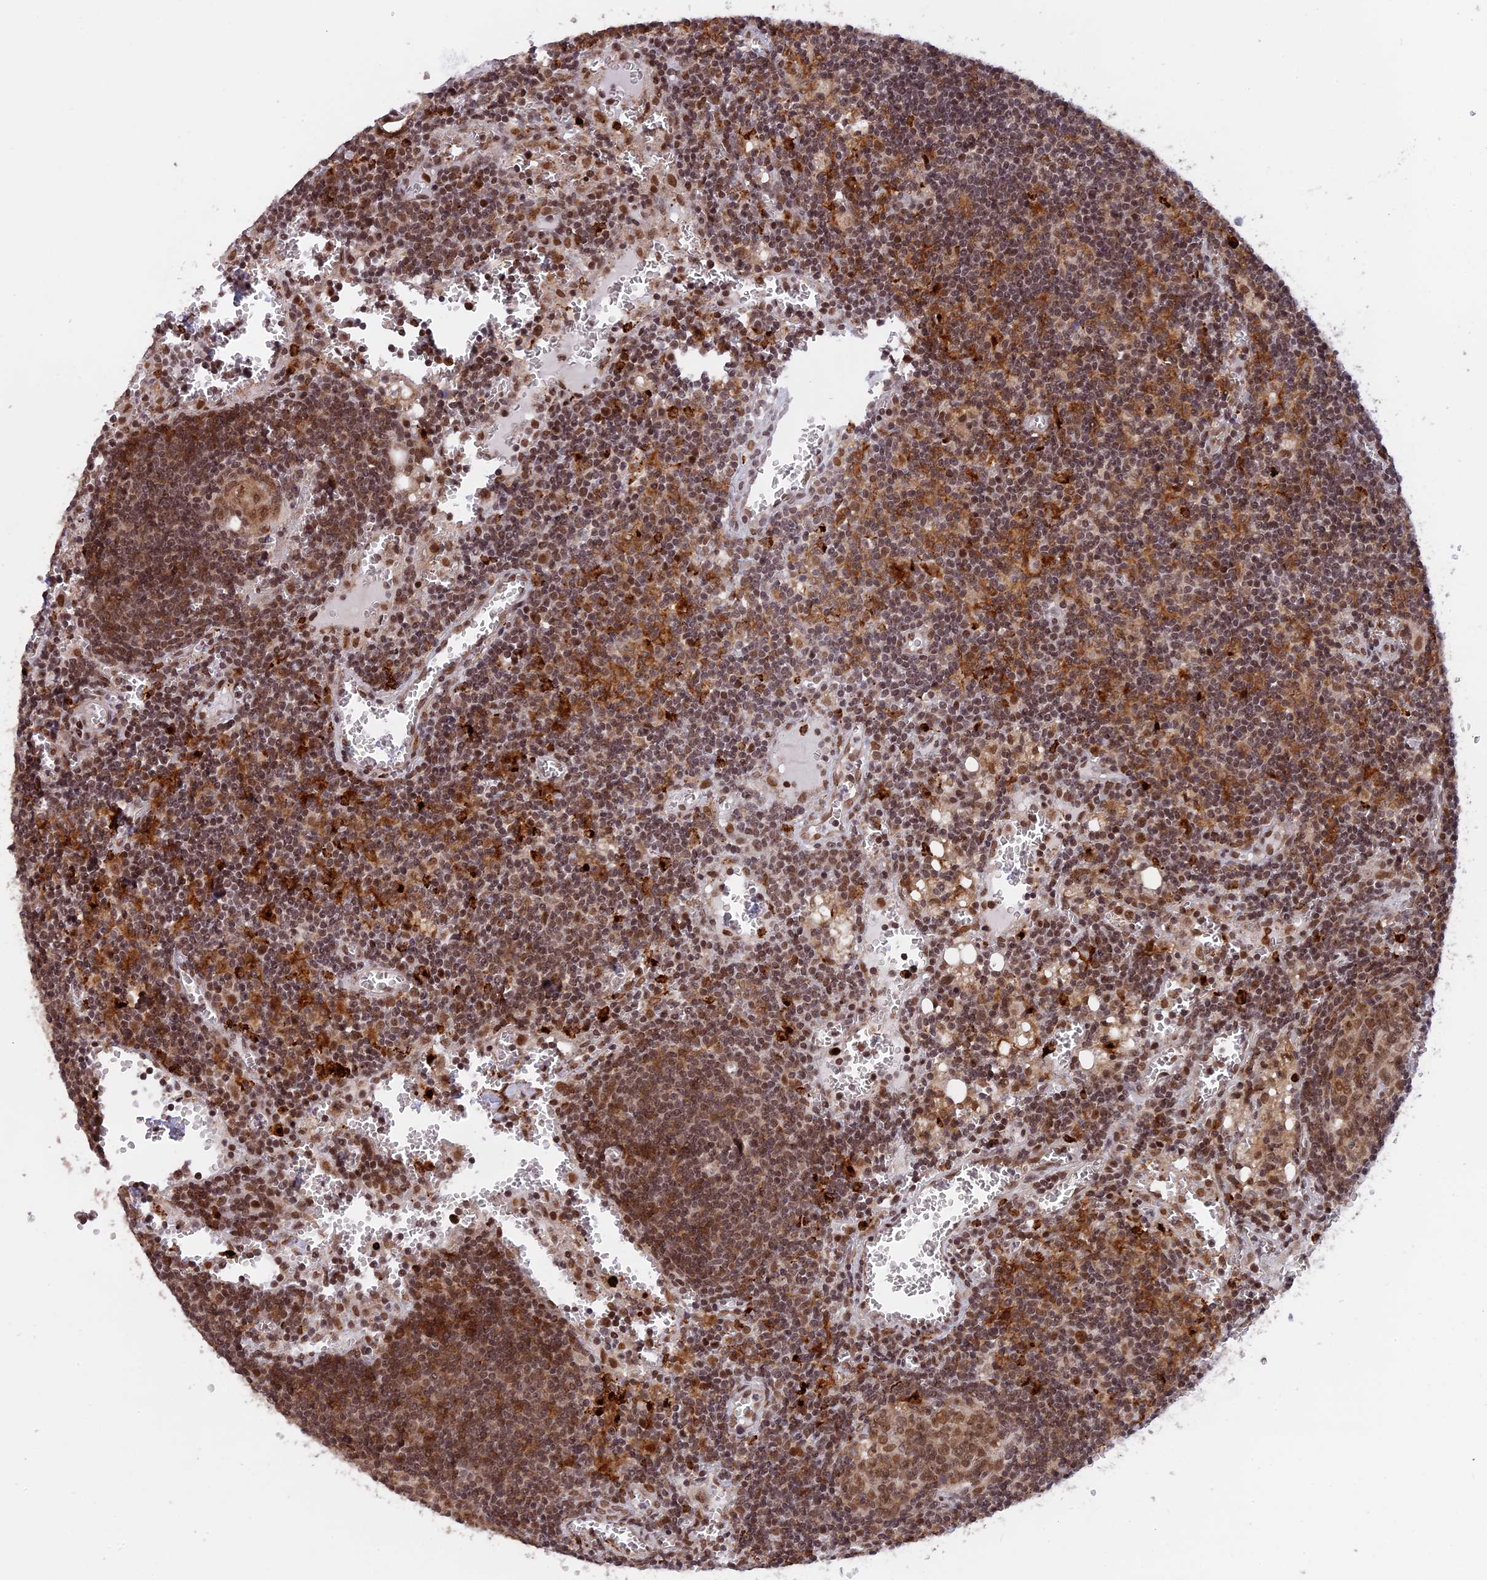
{"staining": {"intensity": "moderate", "quantity": "25%-75%", "location": "nuclear"}, "tissue": "lymph node", "cell_type": "Germinal center cells", "image_type": "normal", "snomed": [{"axis": "morphology", "description": "Normal tissue, NOS"}, {"axis": "topography", "description": "Lymph node"}], "caption": "Moderate nuclear staining is appreciated in approximately 25%-75% of germinal center cells in normal lymph node. The protein of interest is shown in brown color, while the nuclei are stained blue.", "gene": "POLR2C", "patient": {"sex": "female", "age": 73}}